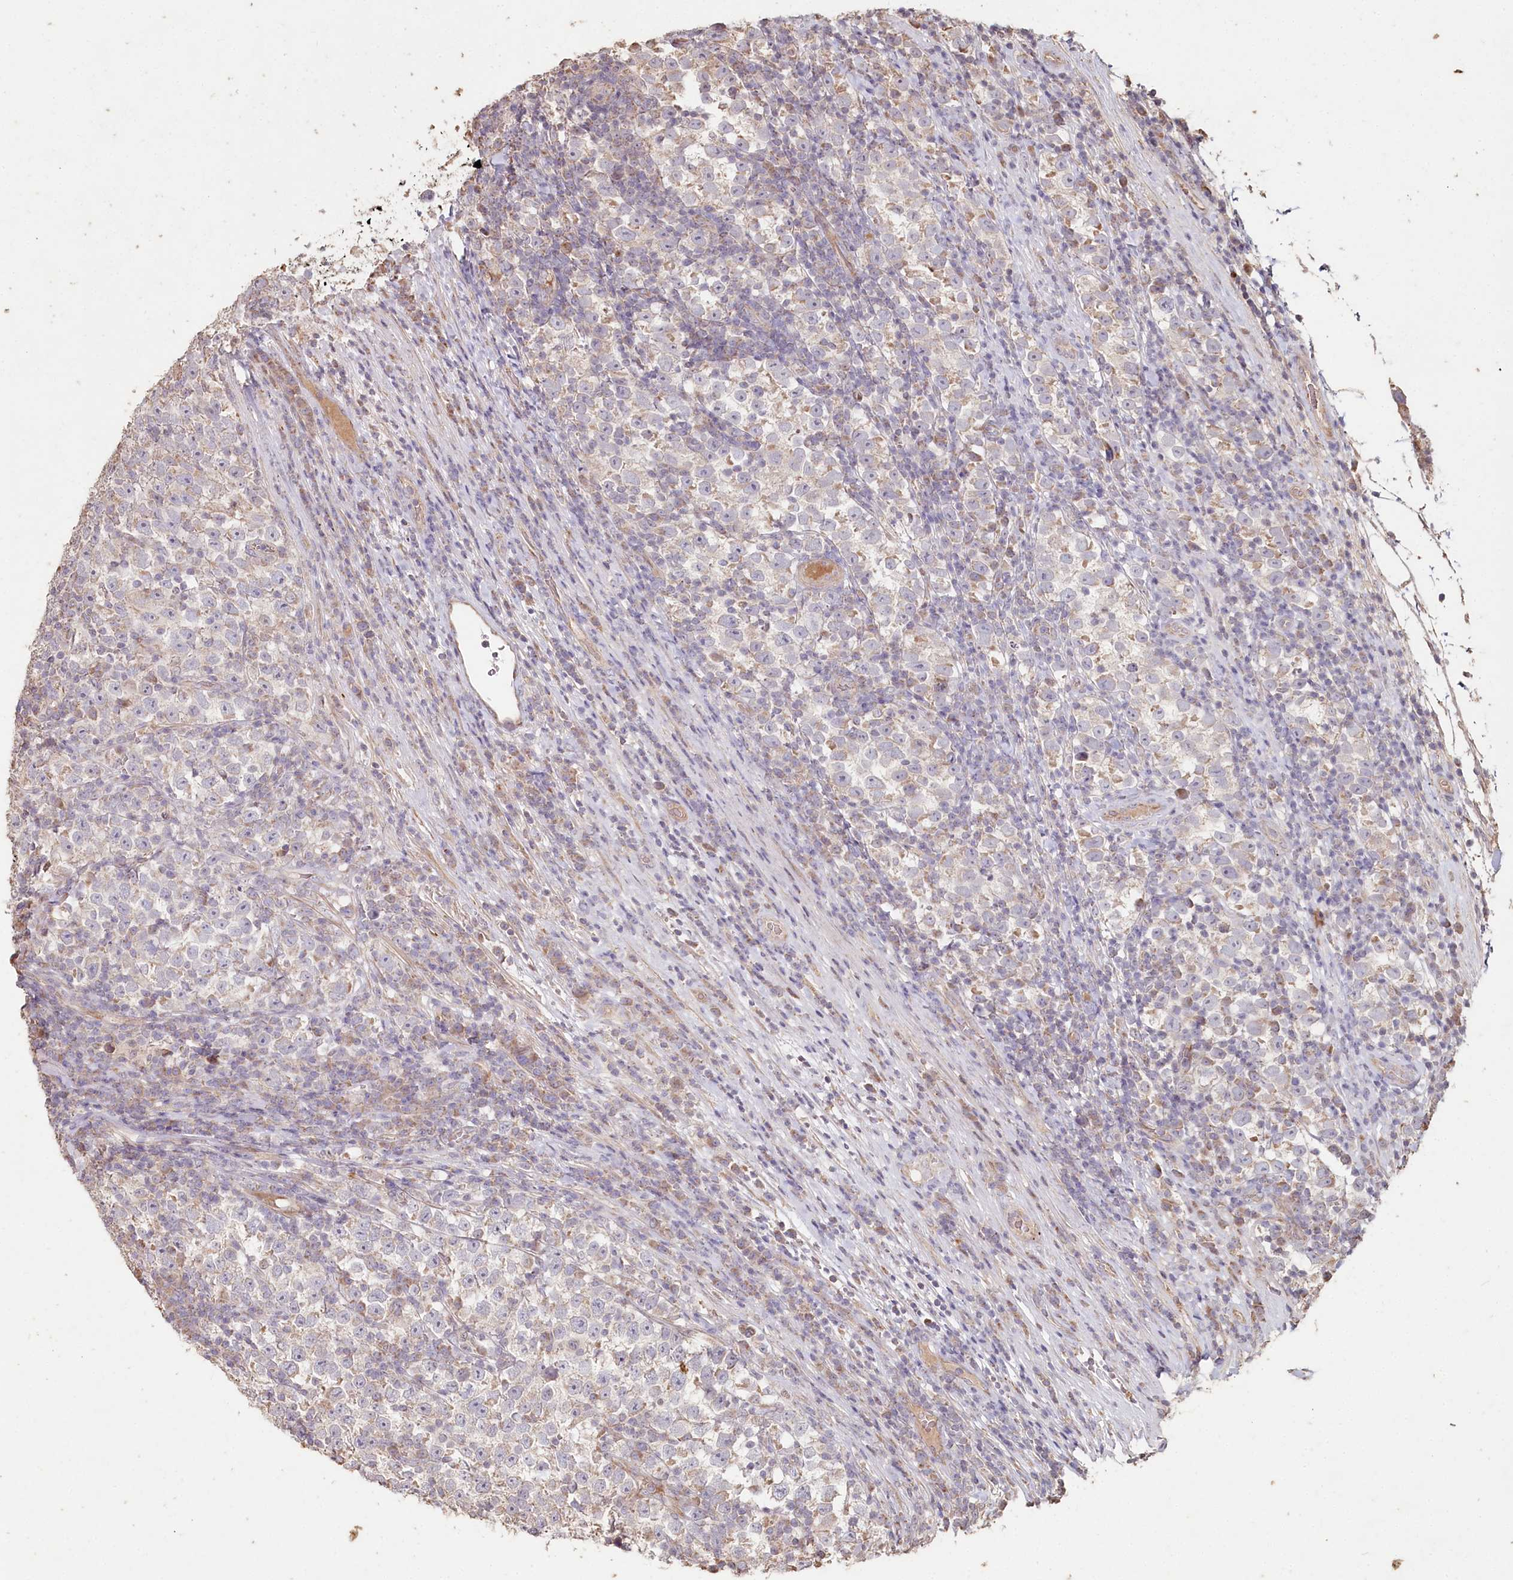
{"staining": {"intensity": "negative", "quantity": "none", "location": "none"}, "tissue": "testis cancer", "cell_type": "Tumor cells", "image_type": "cancer", "snomed": [{"axis": "morphology", "description": "Normal tissue, NOS"}, {"axis": "morphology", "description": "Seminoma, NOS"}, {"axis": "topography", "description": "Testis"}], "caption": "Histopathology image shows no protein expression in tumor cells of testis cancer (seminoma) tissue. Nuclei are stained in blue.", "gene": "HAL", "patient": {"sex": "male", "age": 43}}